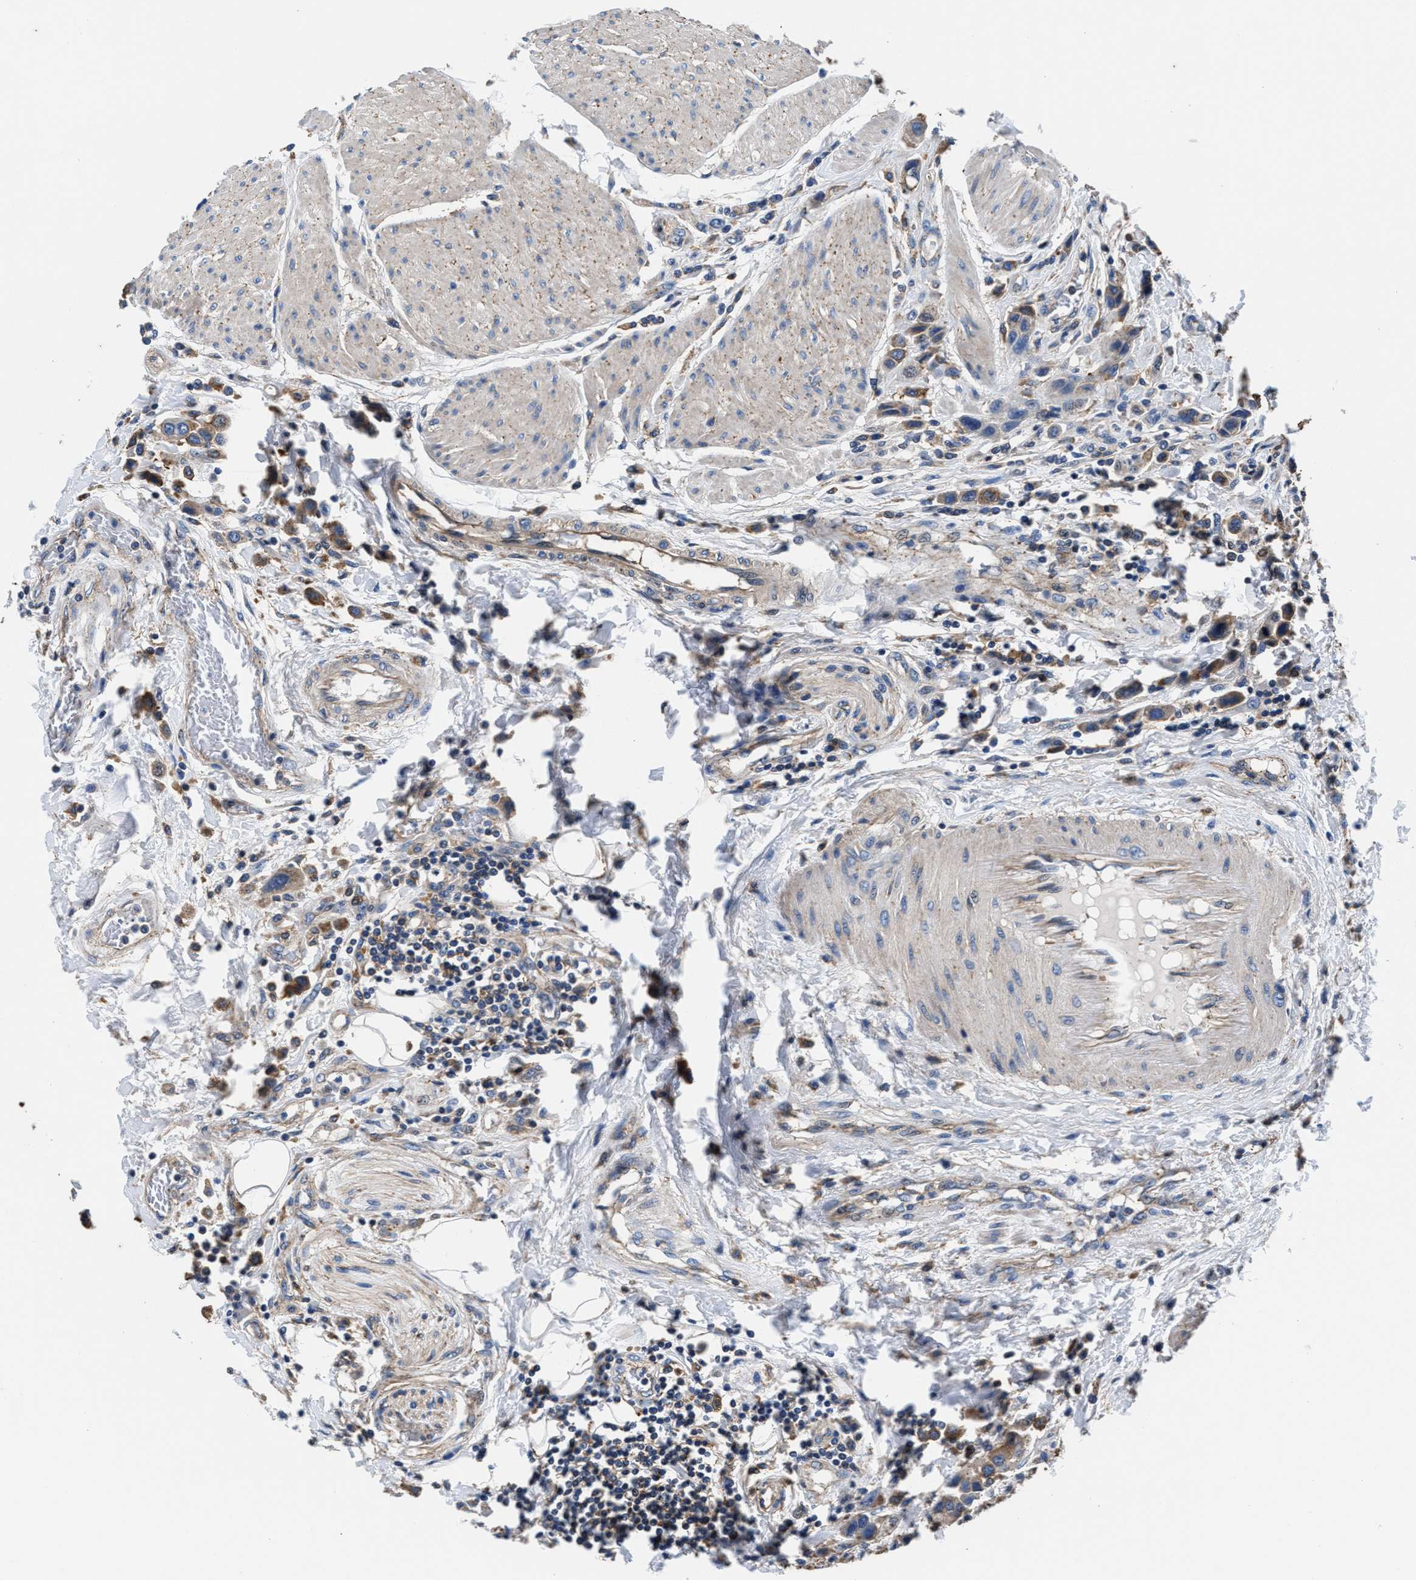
{"staining": {"intensity": "weak", "quantity": ">75%", "location": "cytoplasmic/membranous"}, "tissue": "urothelial cancer", "cell_type": "Tumor cells", "image_type": "cancer", "snomed": [{"axis": "morphology", "description": "Urothelial carcinoma, High grade"}, {"axis": "topography", "description": "Urinary bladder"}], "caption": "This is a micrograph of immunohistochemistry staining of high-grade urothelial carcinoma, which shows weak staining in the cytoplasmic/membranous of tumor cells.", "gene": "PPP1R9B", "patient": {"sex": "male", "age": 50}}